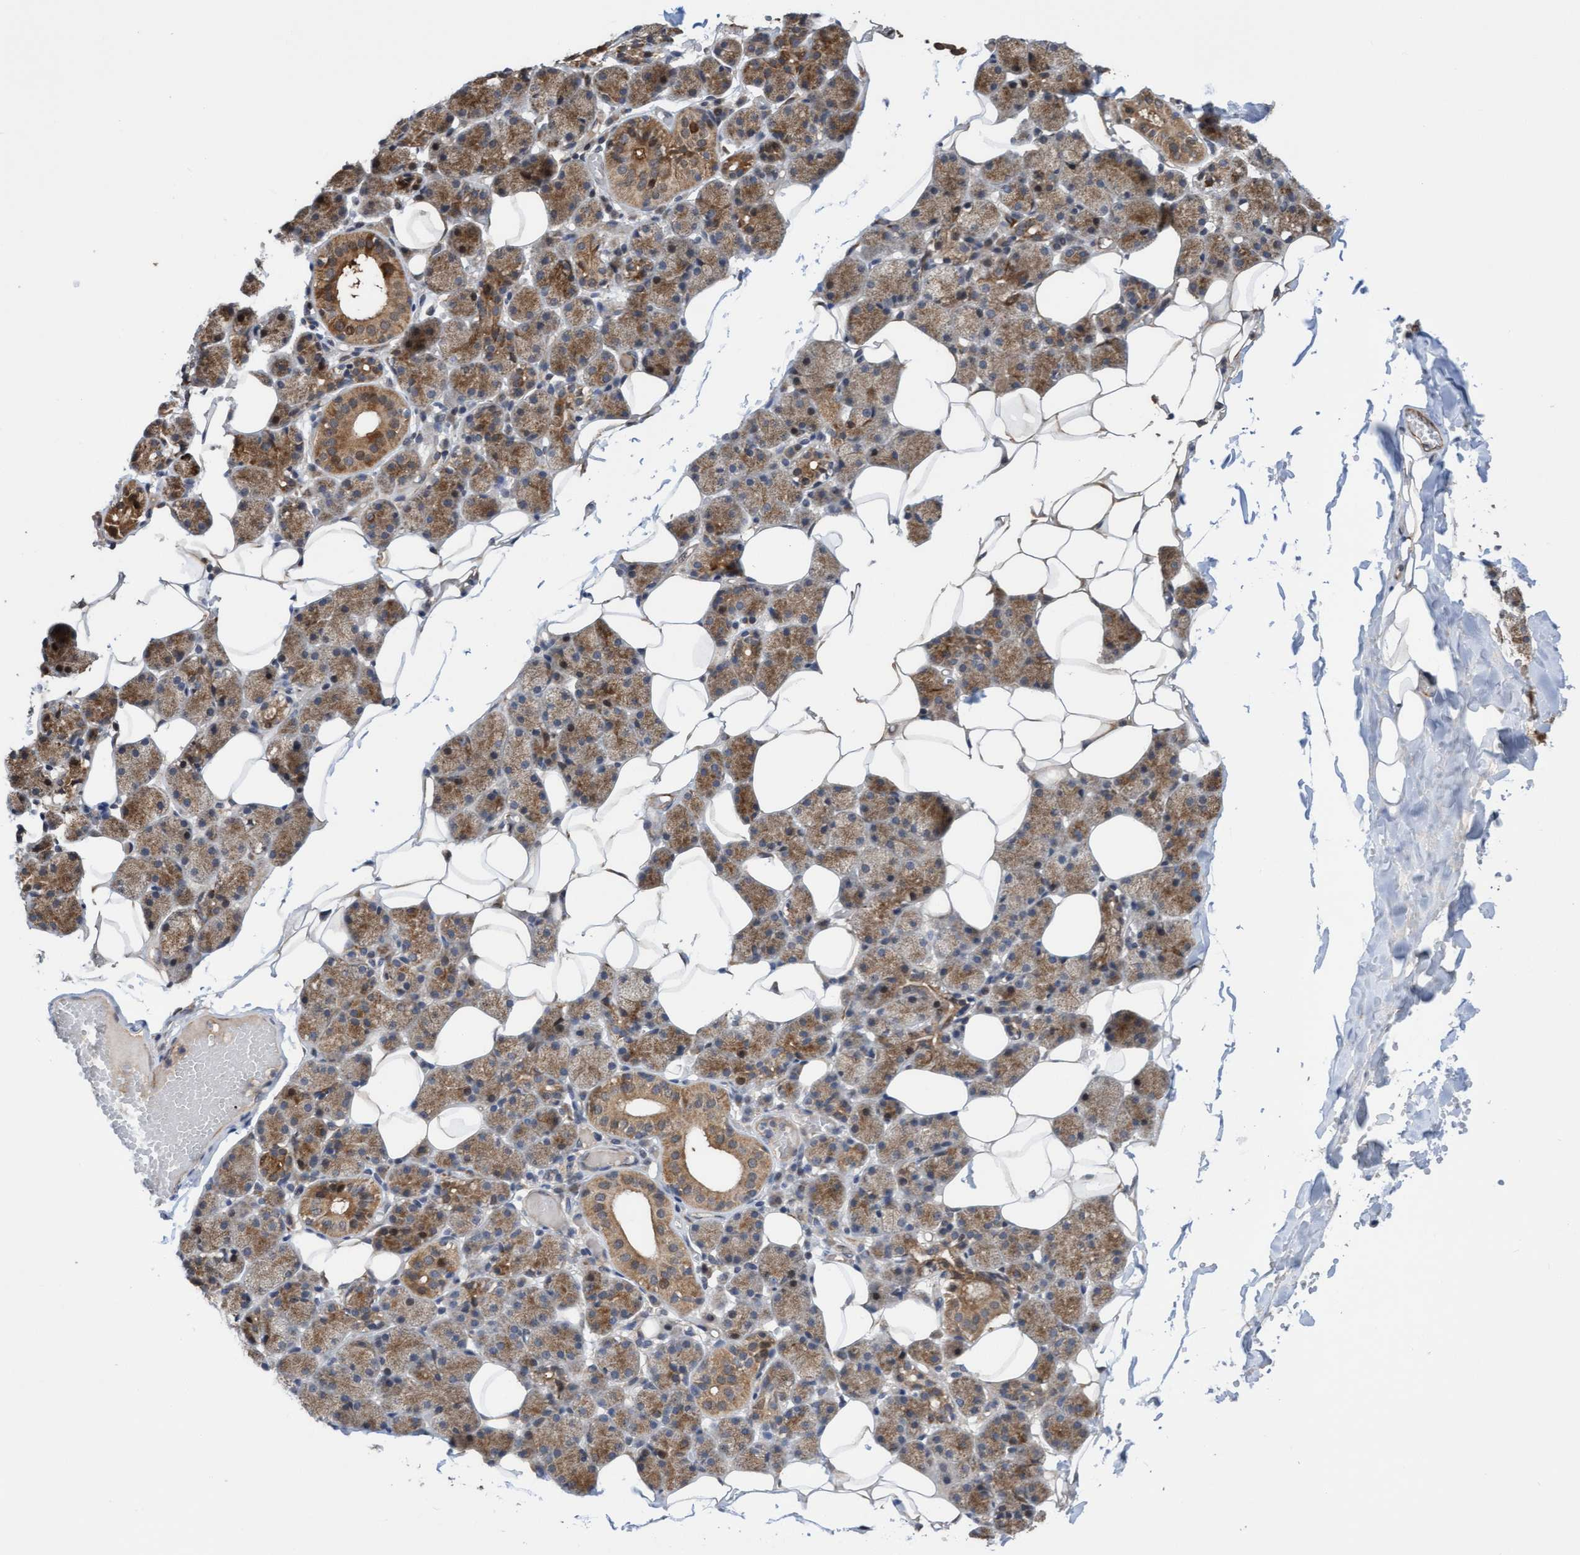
{"staining": {"intensity": "moderate", "quantity": ">75%", "location": "cytoplasmic/membranous"}, "tissue": "salivary gland", "cell_type": "Glandular cells", "image_type": "normal", "snomed": [{"axis": "morphology", "description": "Normal tissue, NOS"}, {"axis": "topography", "description": "Salivary gland"}], "caption": "IHC photomicrograph of unremarkable salivary gland: human salivary gland stained using immunohistochemistry (IHC) exhibits medium levels of moderate protein expression localized specifically in the cytoplasmic/membranous of glandular cells, appearing as a cytoplasmic/membranous brown color.", "gene": "ITFG1", "patient": {"sex": "female", "age": 33}}